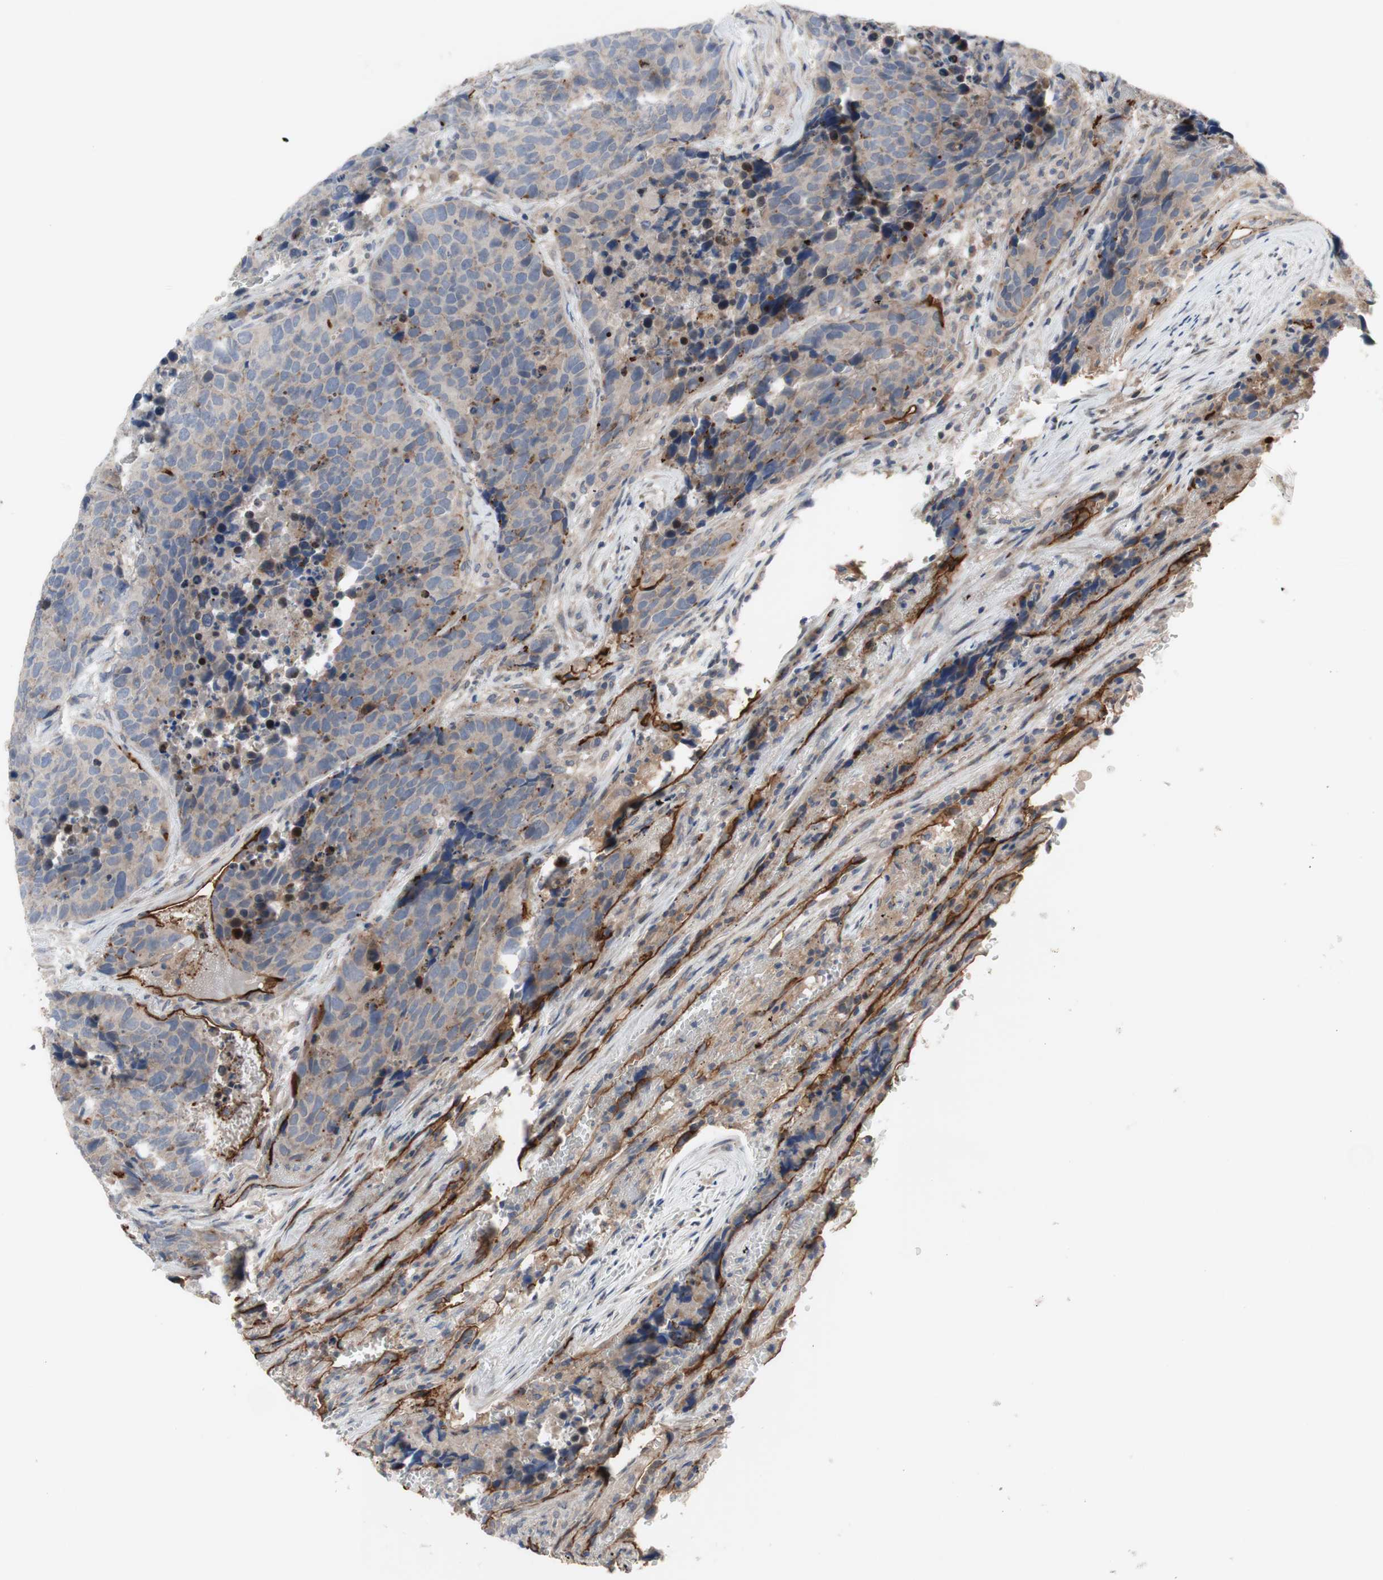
{"staining": {"intensity": "weak", "quantity": ">75%", "location": "cytoplasmic/membranous"}, "tissue": "carcinoid", "cell_type": "Tumor cells", "image_type": "cancer", "snomed": [{"axis": "morphology", "description": "Carcinoid, malignant, NOS"}, {"axis": "topography", "description": "Lung"}], "caption": "Weak cytoplasmic/membranous positivity for a protein is identified in approximately >75% of tumor cells of carcinoid using IHC.", "gene": "OAZ1", "patient": {"sex": "male", "age": 60}}